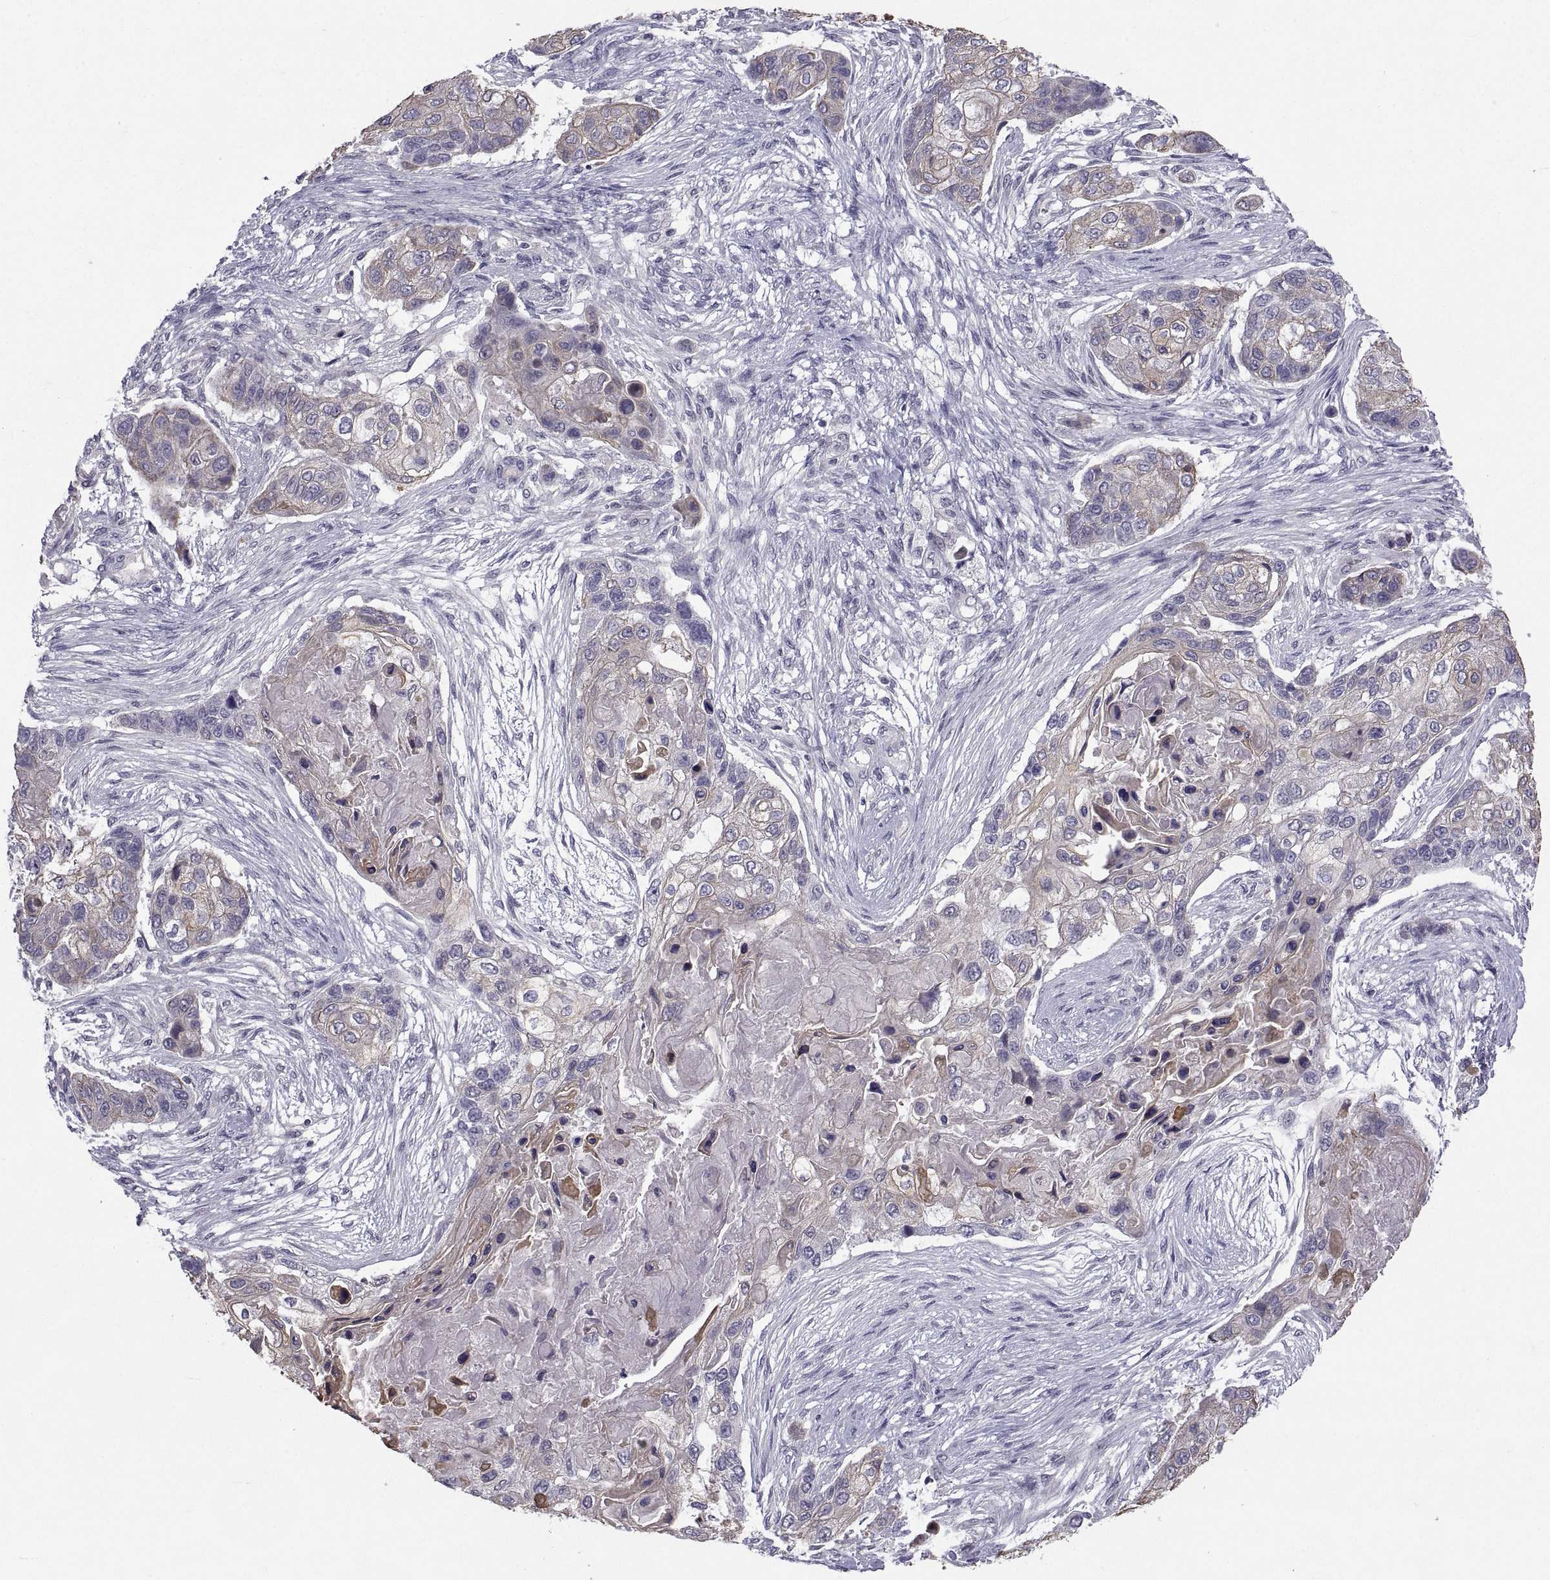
{"staining": {"intensity": "moderate", "quantity": "<25%", "location": "cytoplasmic/membranous"}, "tissue": "lung cancer", "cell_type": "Tumor cells", "image_type": "cancer", "snomed": [{"axis": "morphology", "description": "Squamous cell carcinoma, NOS"}, {"axis": "topography", "description": "Lung"}], "caption": "A low amount of moderate cytoplasmic/membranous staining is seen in about <25% of tumor cells in squamous cell carcinoma (lung) tissue. The protein of interest is stained brown, and the nuclei are stained in blue (DAB IHC with brightfield microscopy, high magnification).", "gene": "NPTX2", "patient": {"sex": "male", "age": 69}}